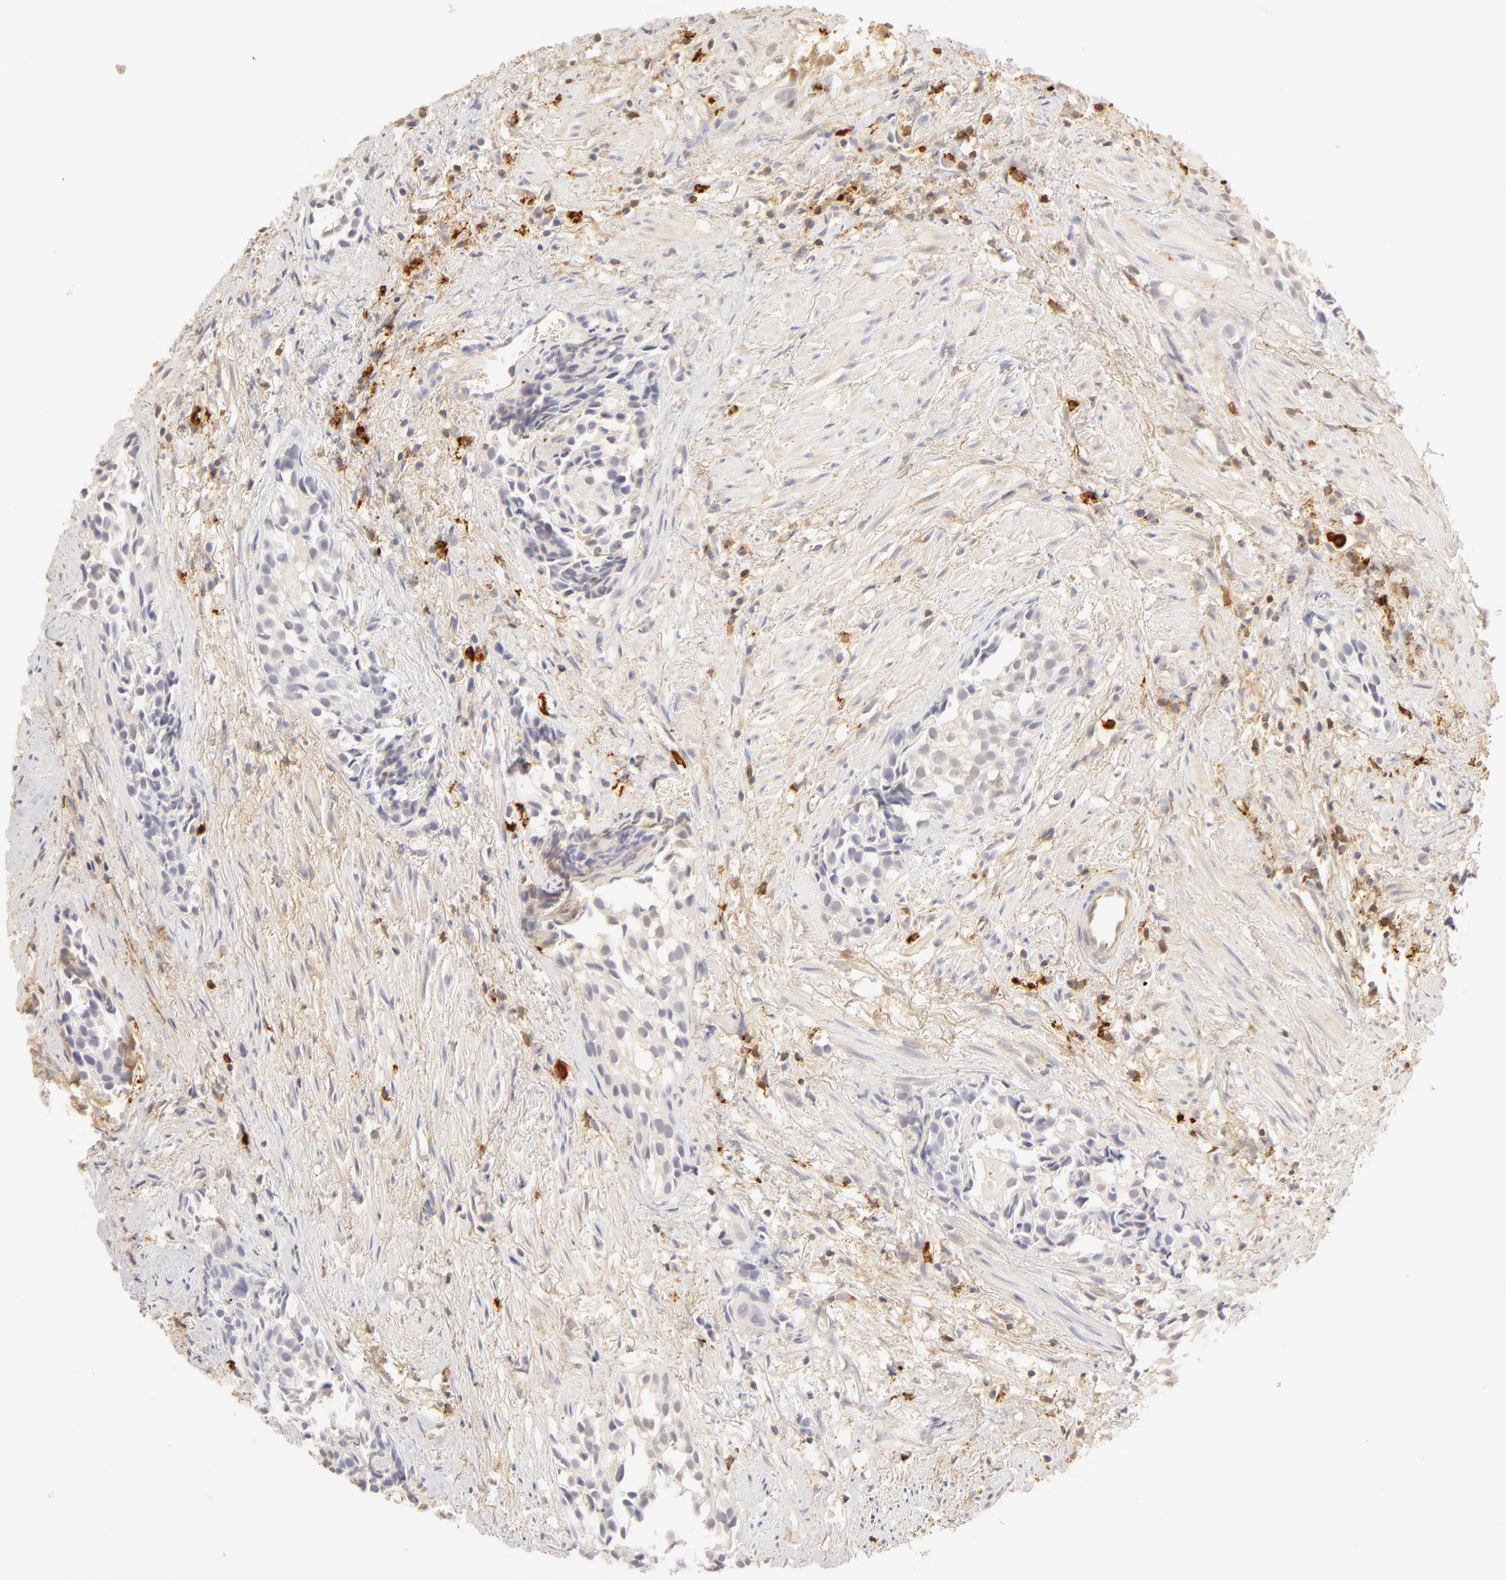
{"staining": {"intensity": "negative", "quantity": "none", "location": "none"}, "tissue": "urothelial cancer", "cell_type": "Tumor cells", "image_type": "cancer", "snomed": [{"axis": "morphology", "description": "Urothelial carcinoma, High grade"}, {"axis": "topography", "description": "Urinary bladder"}], "caption": "The micrograph displays no staining of tumor cells in urothelial cancer.", "gene": "C1R", "patient": {"sex": "female", "age": 78}}